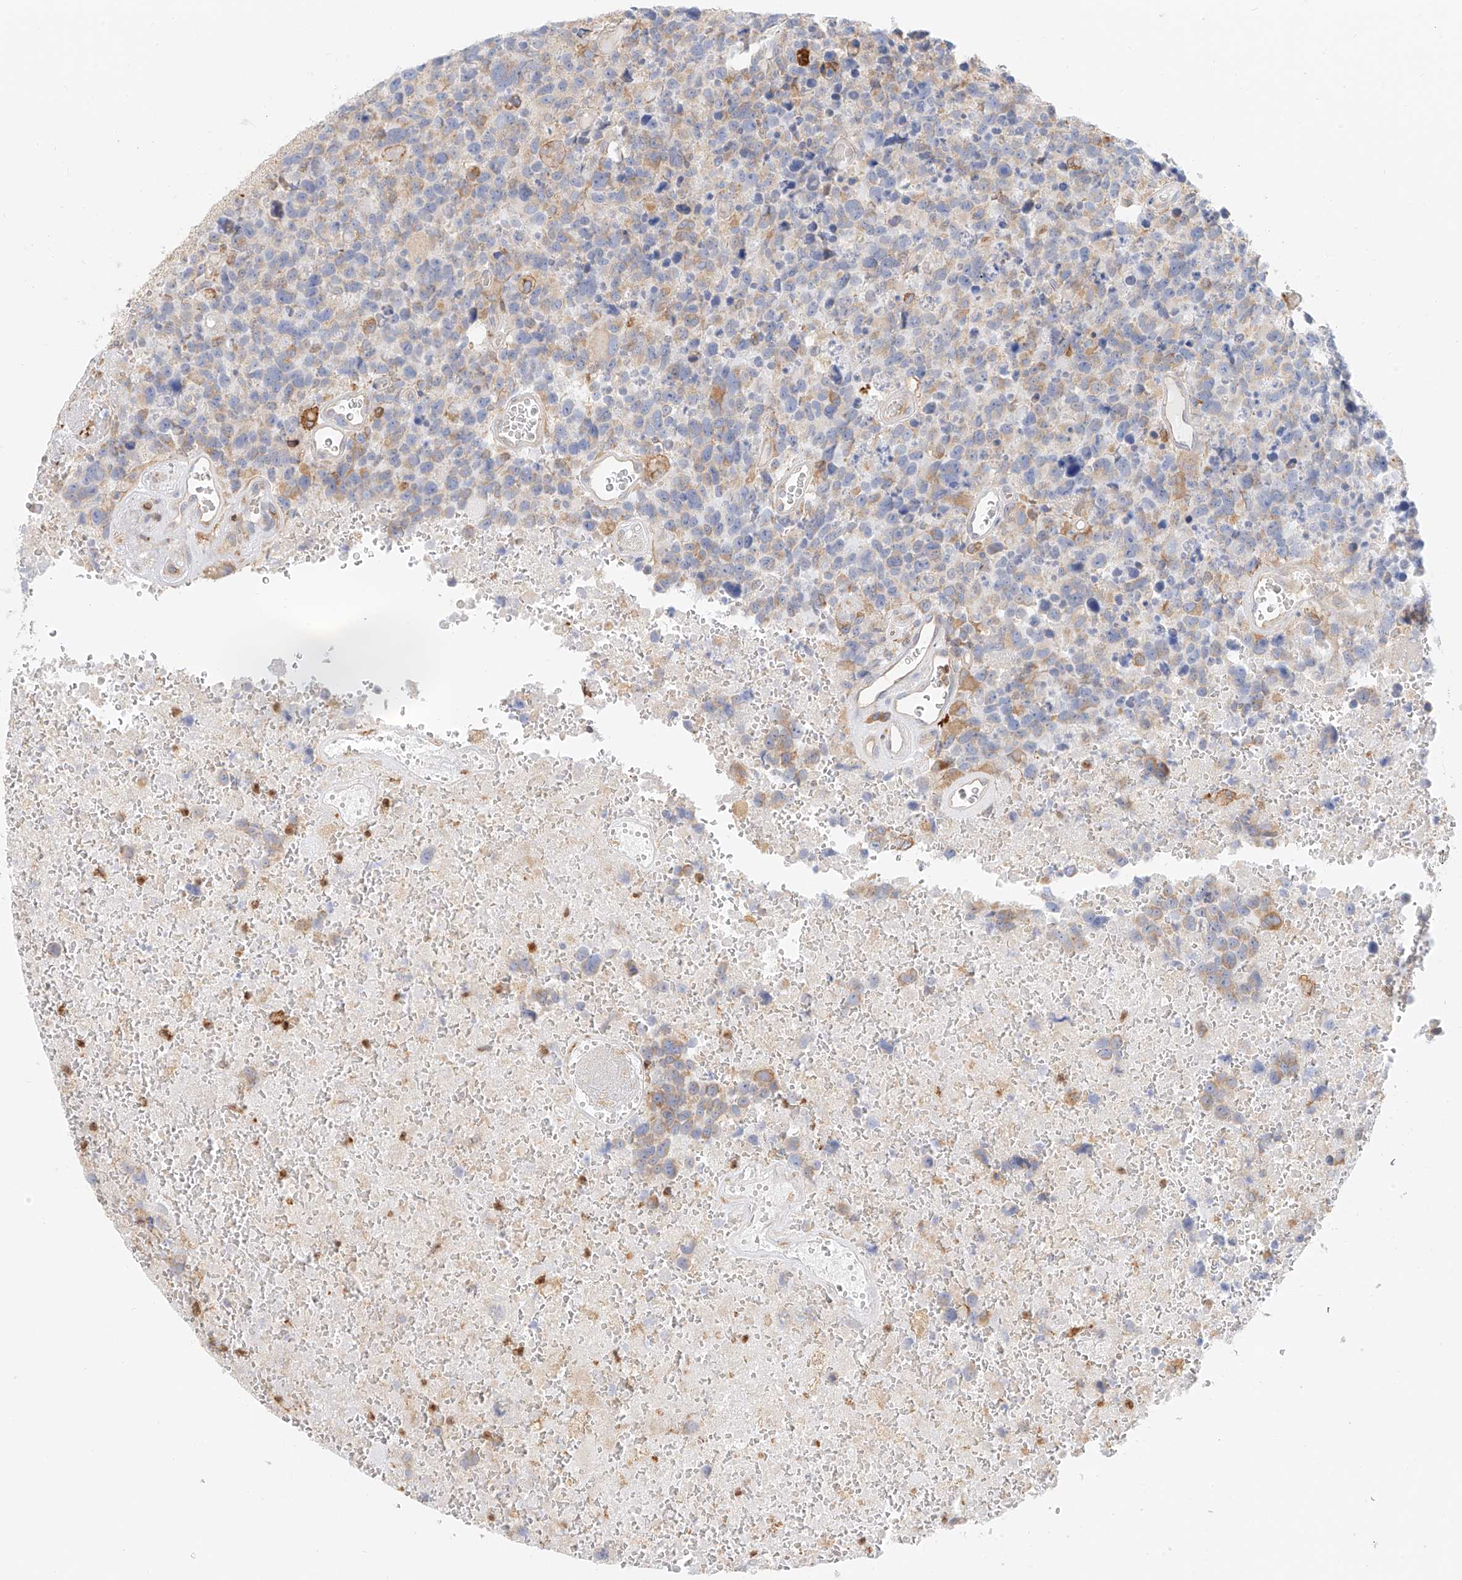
{"staining": {"intensity": "weak", "quantity": "<25%", "location": "cytoplasmic/membranous"}, "tissue": "glioma", "cell_type": "Tumor cells", "image_type": "cancer", "snomed": [{"axis": "morphology", "description": "Glioma, malignant, High grade"}, {"axis": "topography", "description": "Brain"}], "caption": "DAB immunohistochemical staining of human glioma exhibits no significant expression in tumor cells.", "gene": "DHRS7", "patient": {"sex": "male", "age": 69}}